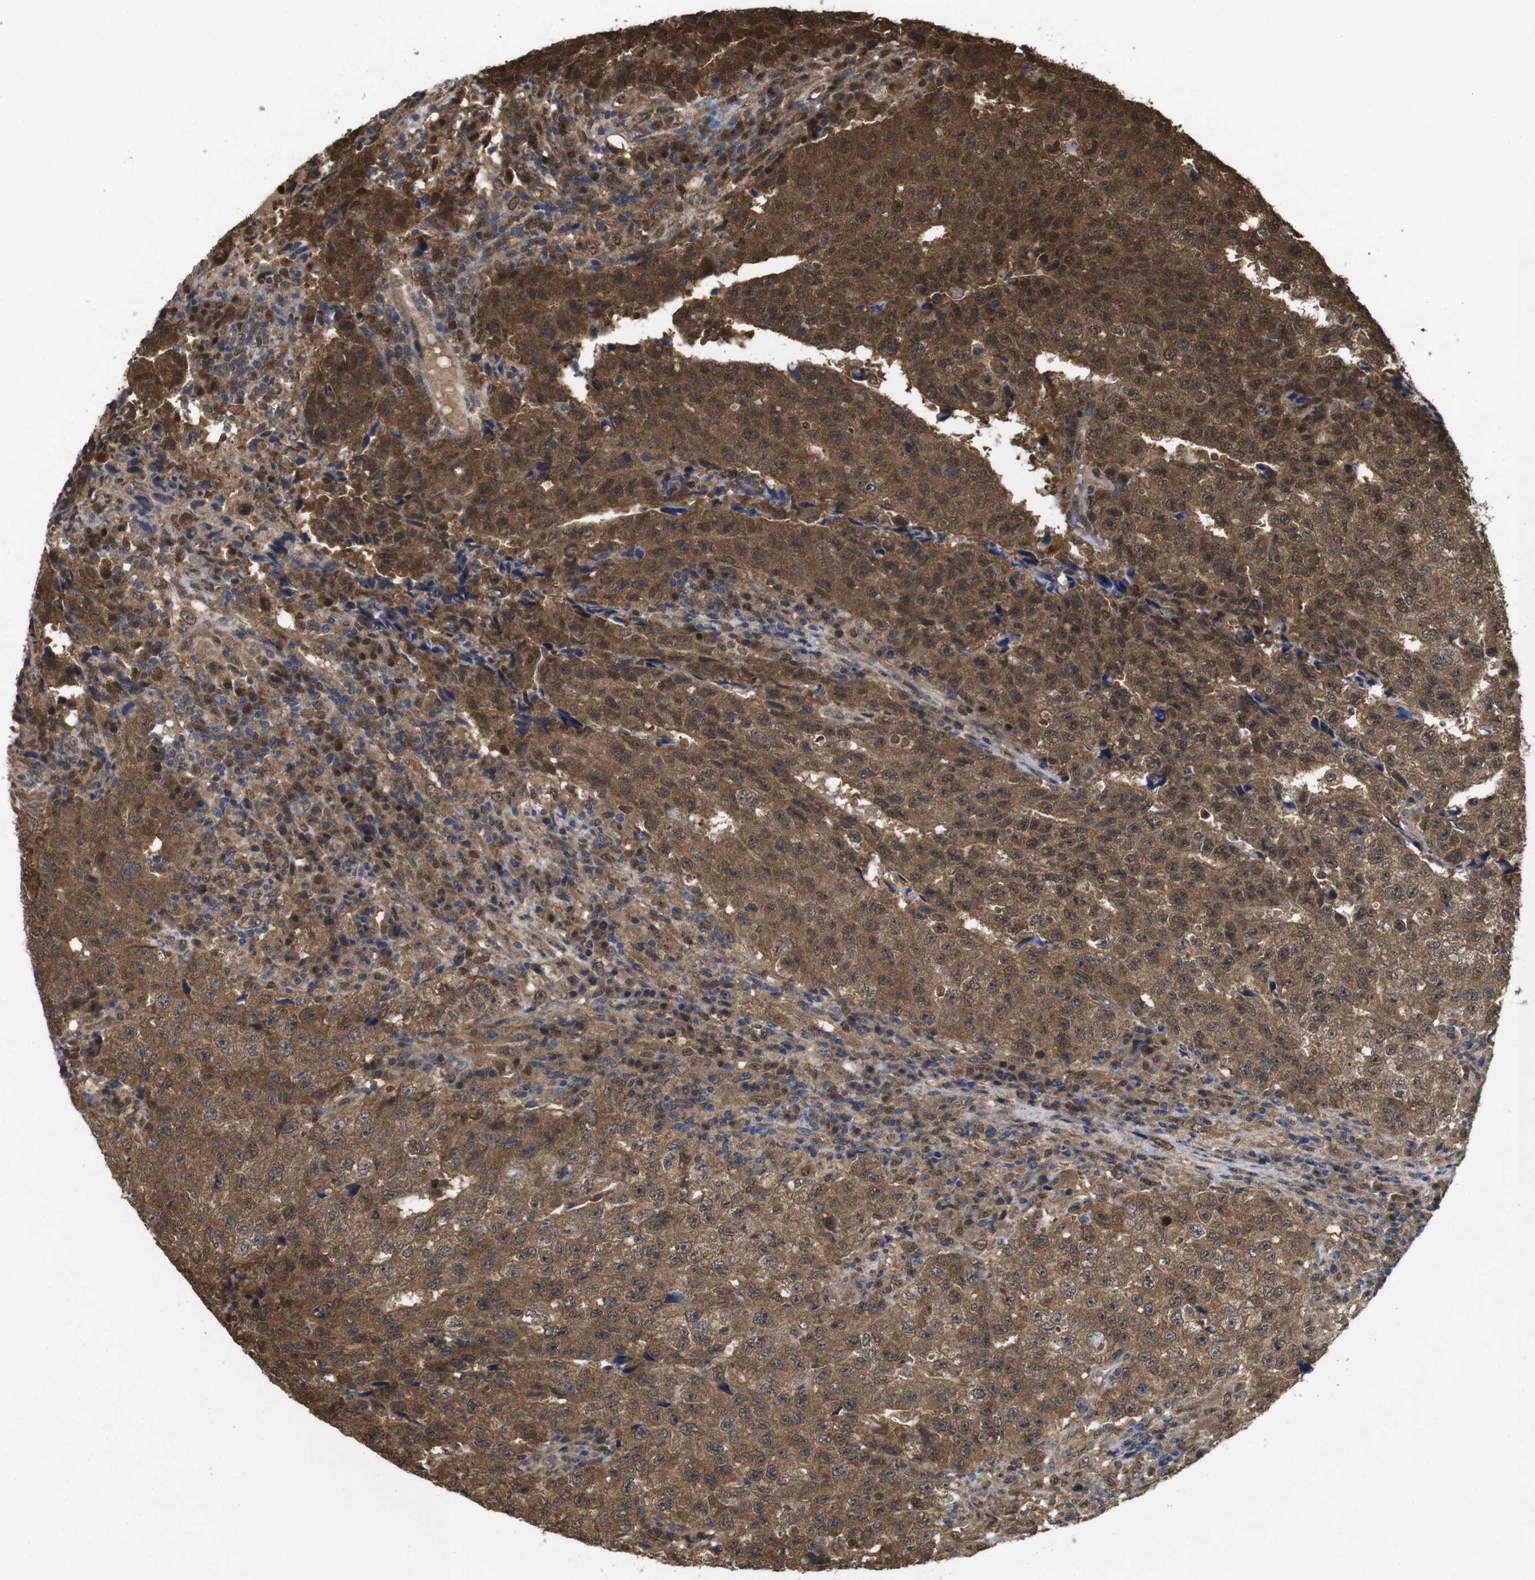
{"staining": {"intensity": "strong", "quantity": ">75%", "location": "cytoplasmic/membranous"}, "tissue": "testis cancer", "cell_type": "Tumor cells", "image_type": "cancer", "snomed": [{"axis": "morphology", "description": "Necrosis, NOS"}, {"axis": "morphology", "description": "Carcinoma, Embryonal, NOS"}, {"axis": "topography", "description": "Testis"}], "caption": "DAB immunohistochemical staining of human testis cancer exhibits strong cytoplasmic/membranous protein expression in about >75% of tumor cells.", "gene": "YWHAG", "patient": {"sex": "male", "age": 19}}